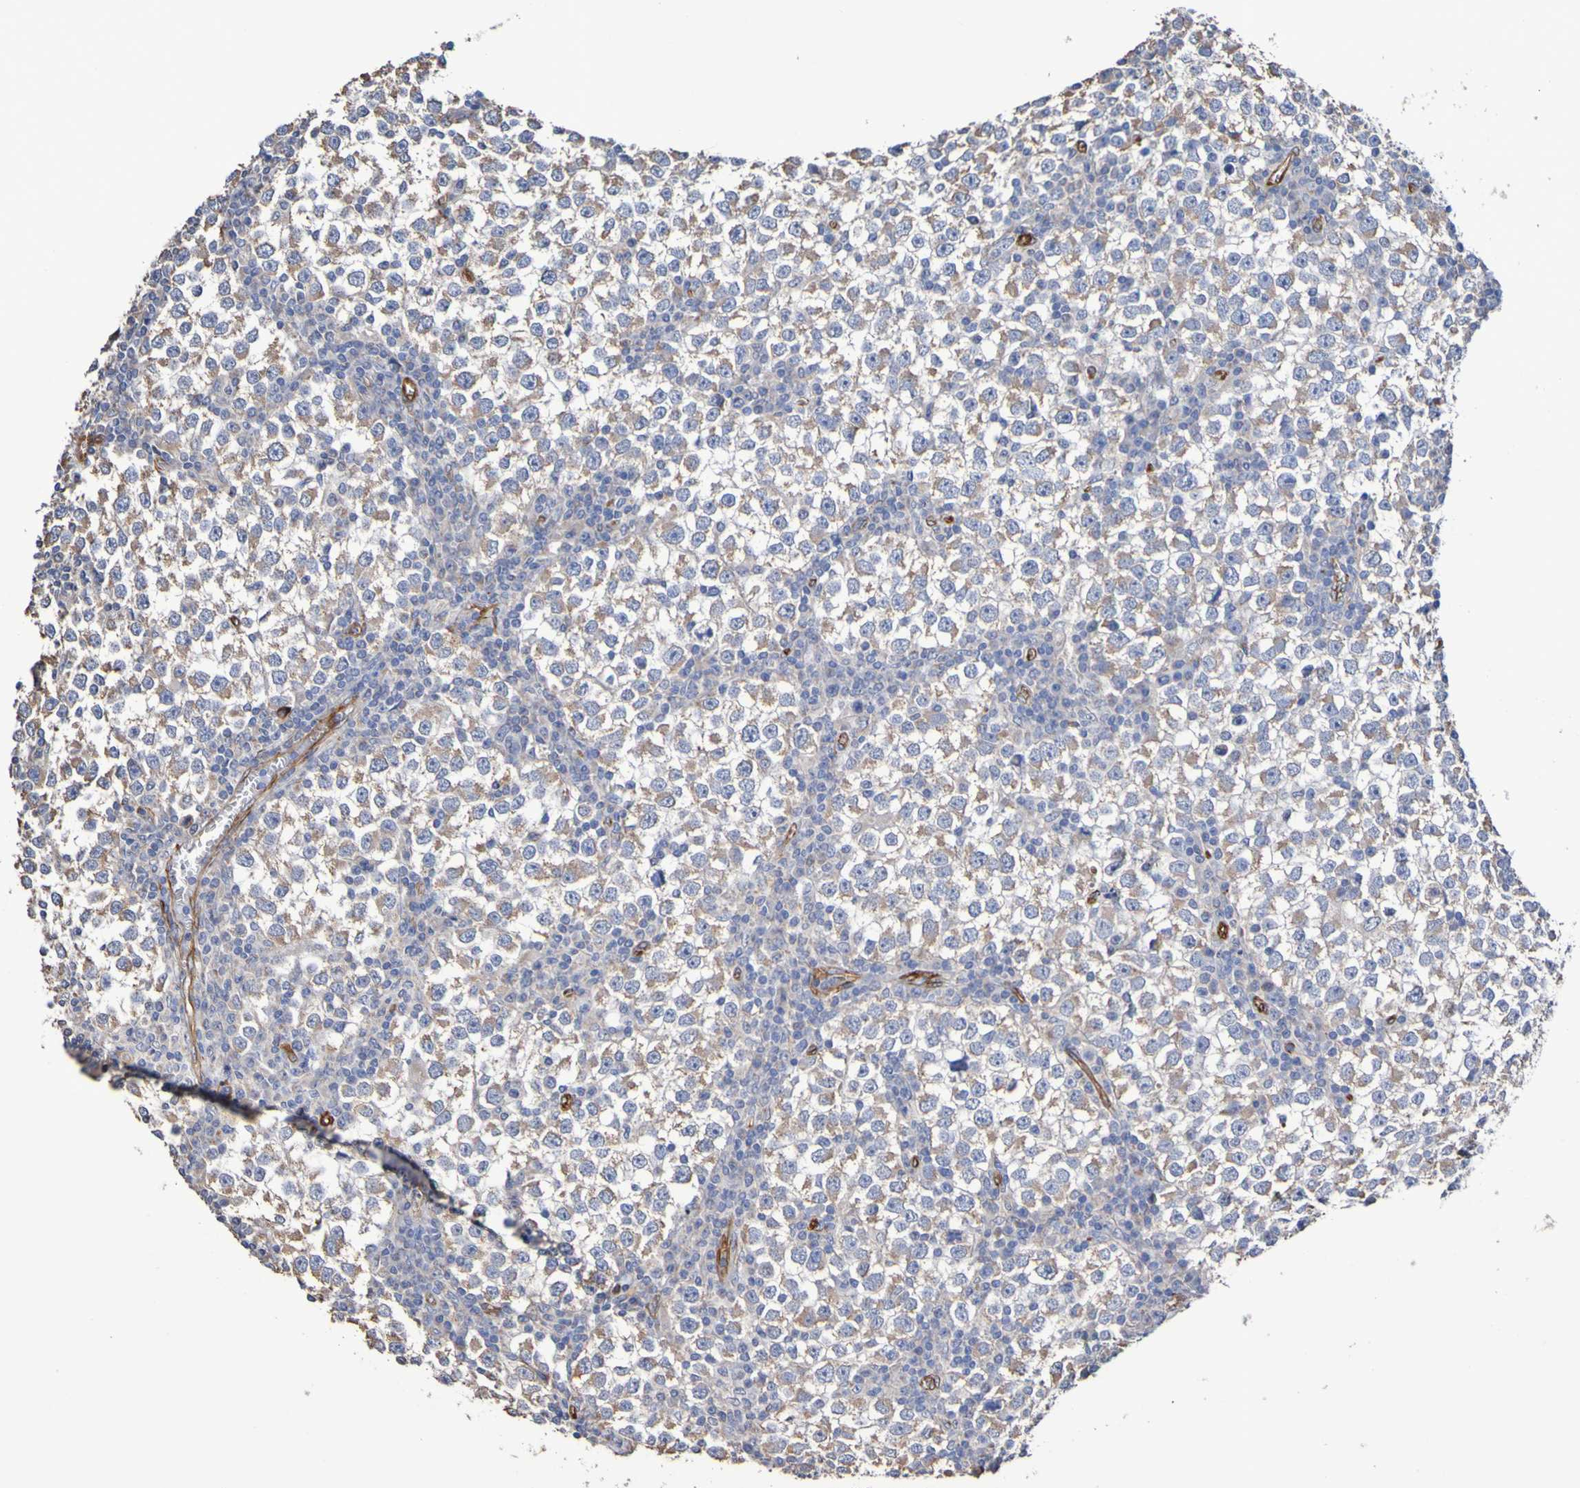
{"staining": {"intensity": "weak", "quantity": "25%-75%", "location": "cytoplasmic/membranous"}, "tissue": "testis cancer", "cell_type": "Tumor cells", "image_type": "cancer", "snomed": [{"axis": "morphology", "description": "Seminoma, NOS"}, {"axis": "topography", "description": "Testis"}], "caption": "The micrograph shows immunohistochemical staining of testis cancer (seminoma). There is weak cytoplasmic/membranous expression is present in about 25%-75% of tumor cells.", "gene": "ELMOD3", "patient": {"sex": "male", "age": 65}}